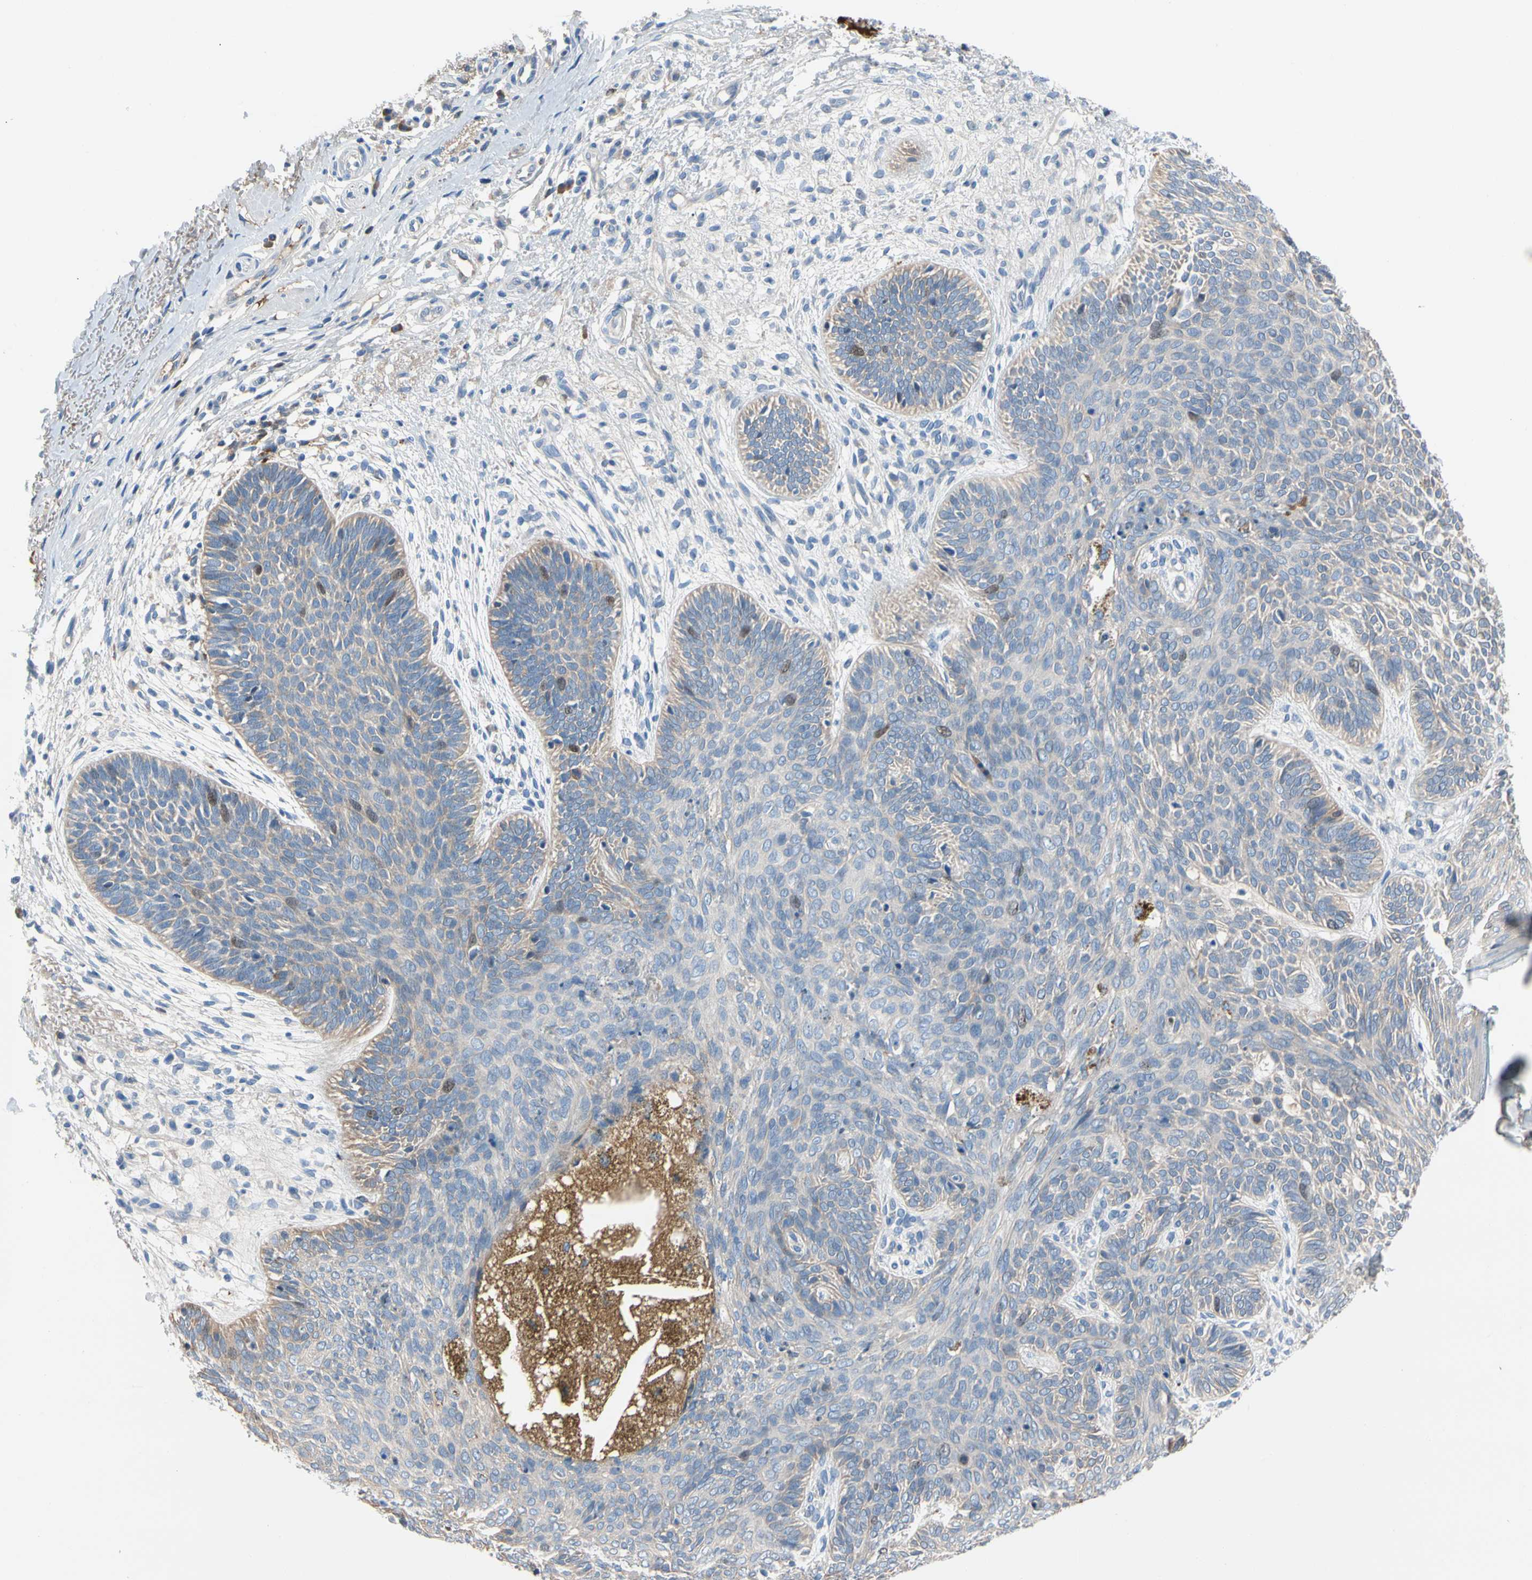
{"staining": {"intensity": "moderate", "quantity": "<25%", "location": "nuclear"}, "tissue": "skin cancer", "cell_type": "Tumor cells", "image_type": "cancer", "snomed": [{"axis": "morphology", "description": "Normal tissue, NOS"}, {"axis": "morphology", "description": "Basal cell carcinoma"}, {"axis": "topography", "description": "Skin"}], "caption": "Basal cell carcinoma (skin) was stained to show a protein in brown. There is low levels of moderate nuclear staining in approximately <25% of tumor cells. (Stains: DAB in brown, nuclei in blue, Microscopy: brightfield microscopy at high magnification).", "gene": "HJURP", "patient": {"sex": "male", "age": 52}}